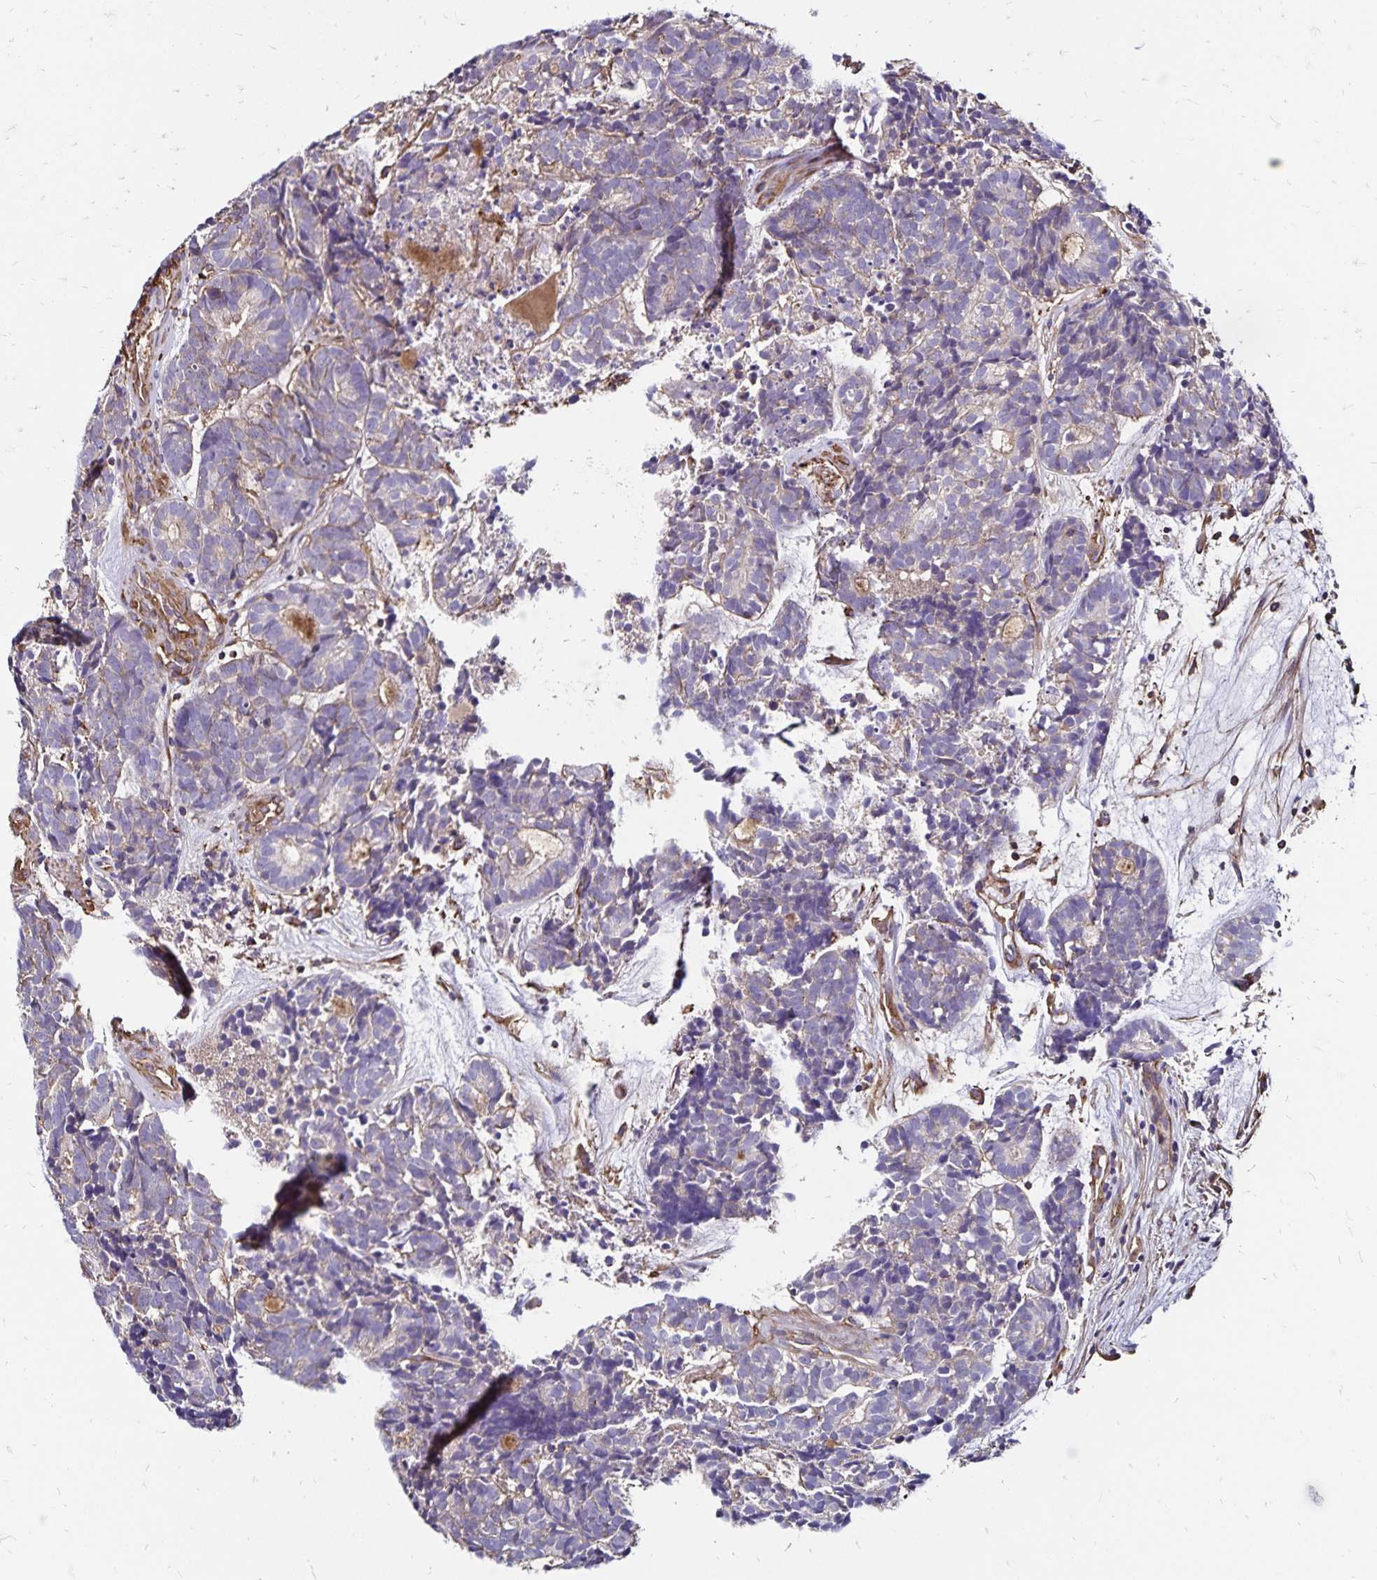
{"staining": {"intensity": "negative", "quantity": "none", "location": "none"}, "tissue": "head and neck cancer", "cell_type": "Tumor cells", "image_type": "cancer", "snomed": [{"axis": "morphology", "description": "Adenocarcinoma, NOS"}, {"axis": "topography", "description": "Head-Neck"}], "caption": "This is an immunohistochemistry image of adenocarcinoma (head and neck). There is no positivity in tumor cells.", "gene": "RPRML", "patient": {"sex": "female", "age": 81}}